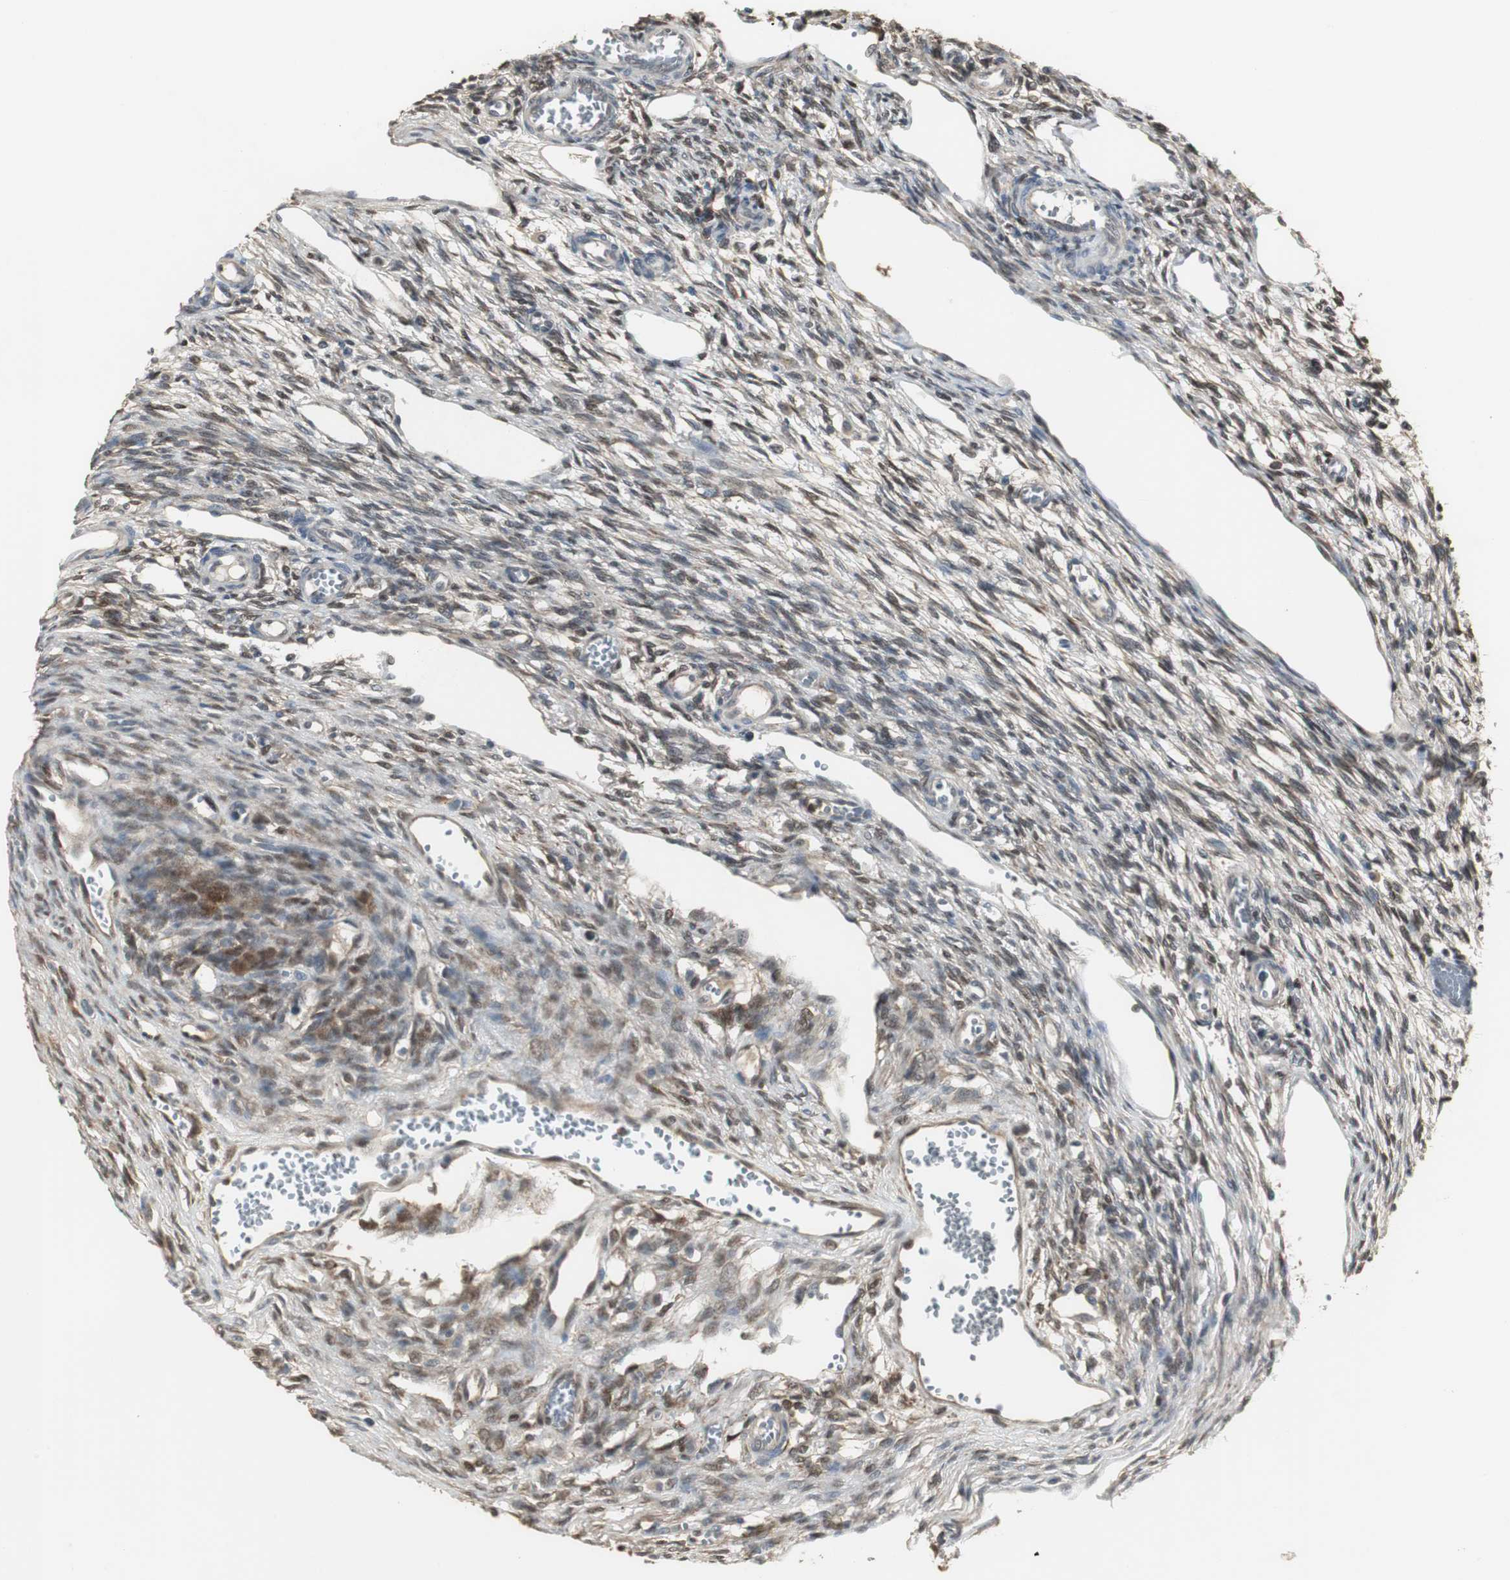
{"staining": {"intensity": "moderate", "quantity": ">75%", "location": "cytoplasmic/membranous"}, "tissue": "ovary", "cell_type": "Follicle cells", "image_type": "normal", "snomed": [{"axis": "morphology", "description": "Normal tissue, NOS"}, {"axis": "topography", "description": "Ovary"}], "caption": "This is a micrograph of IHC staining of benign ovary, which shows moderate expression in the cytoplasmic/membranous of follicle cells.", "gene": "PLIN3", "patient": {"sex": "female", "age": 33}}